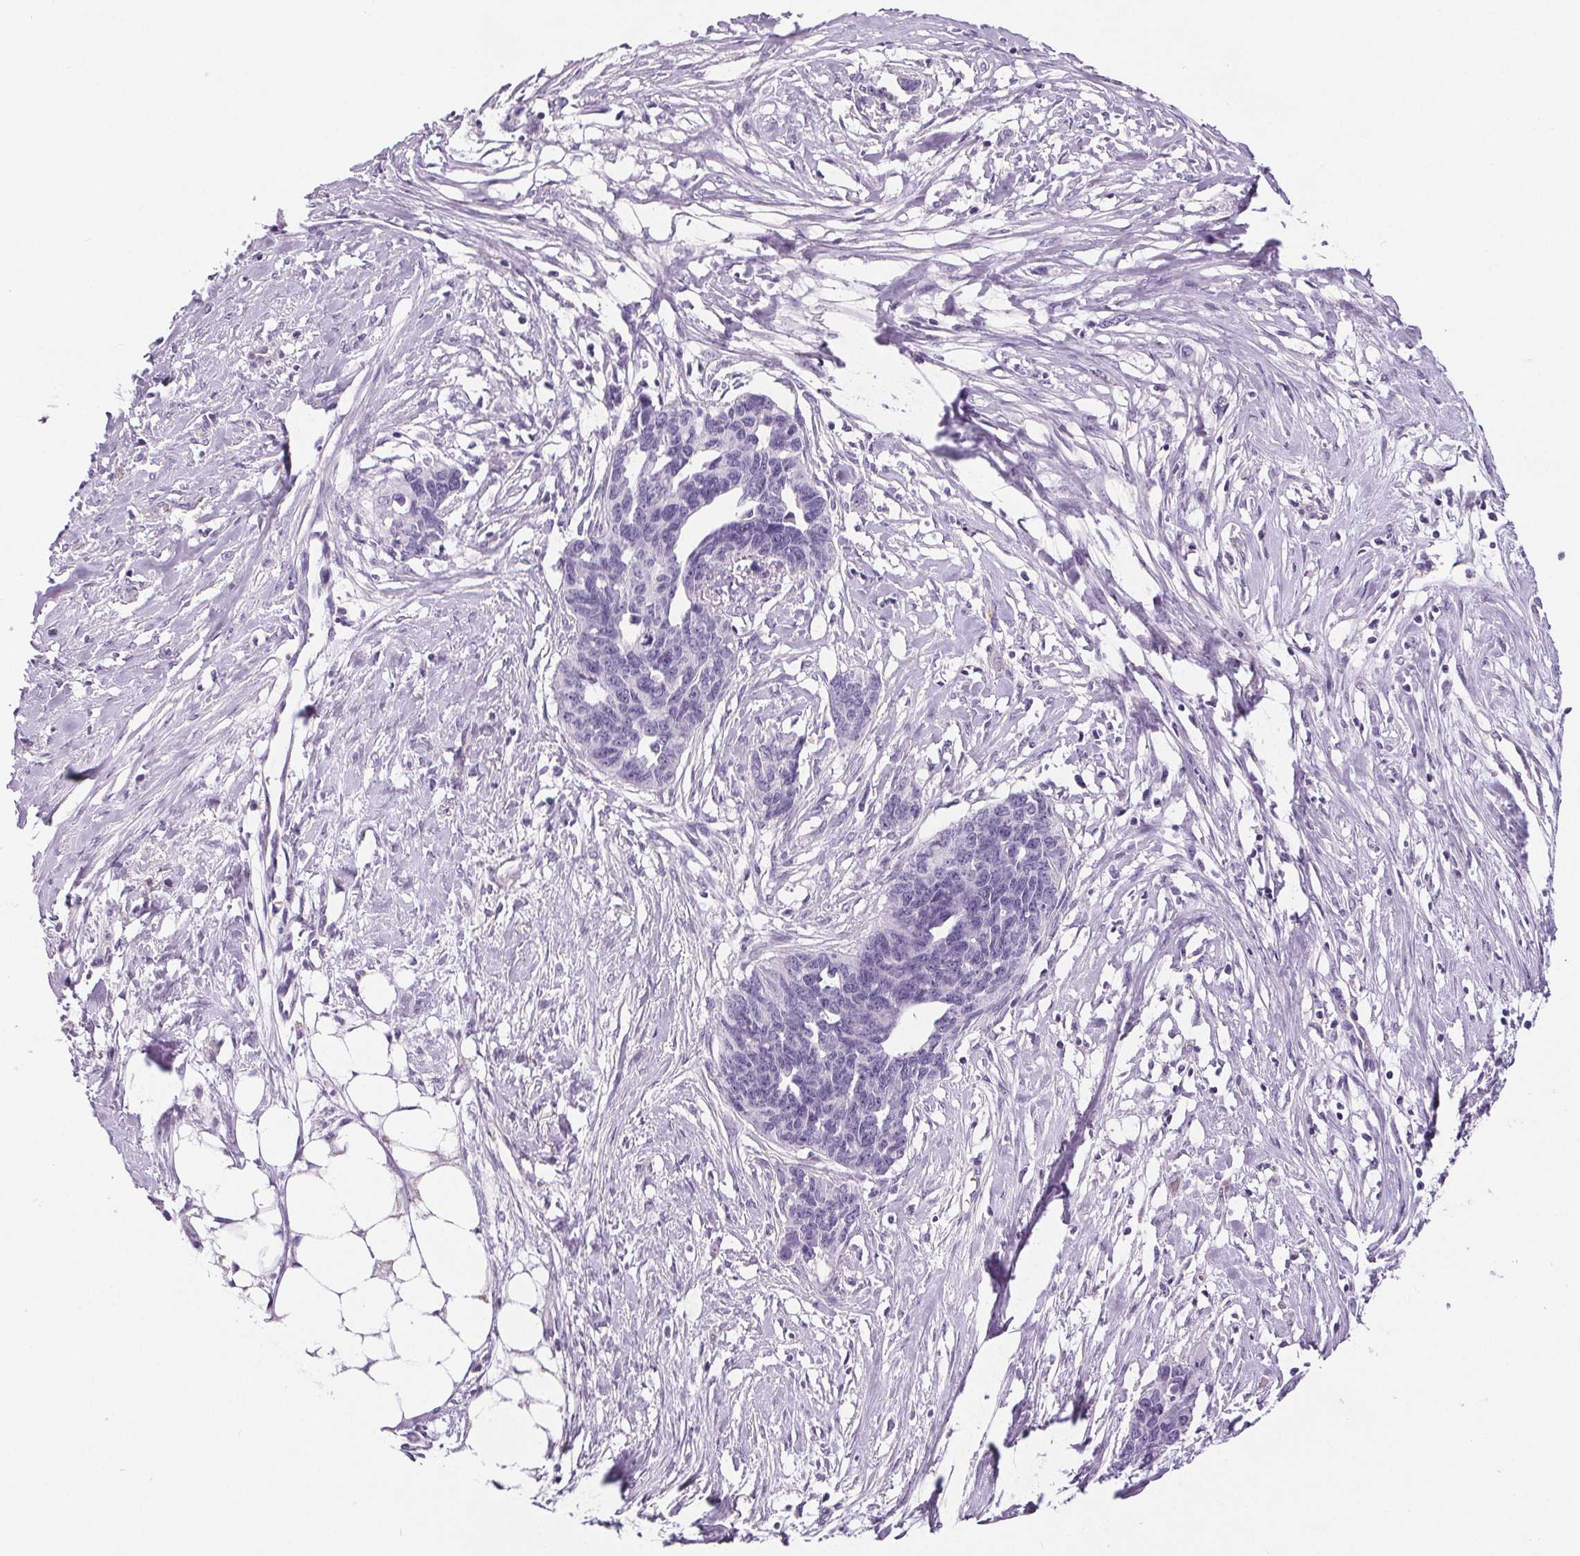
{"staining": {"intensity": "negative", "quantity": "none", "location": "none"}, "tissue": "ovarian cancer", "cell_type": "Tumor cells", "image_type": "cancer", "snomed": [{"axis": "morphology", "description": "Cystadenocarcinoma, serous, NOS"}, {"axis": "topography", "description": "Ovary"}], "caption": "Immunohistochemistry photomicrograph of ovarian cancer (serous cystadenocarcinoma) stained for a protein (brown), which reveals no staining in tumor cells.", "gene": "CD5L", "patient": {"sex": "female", "age": 69}}